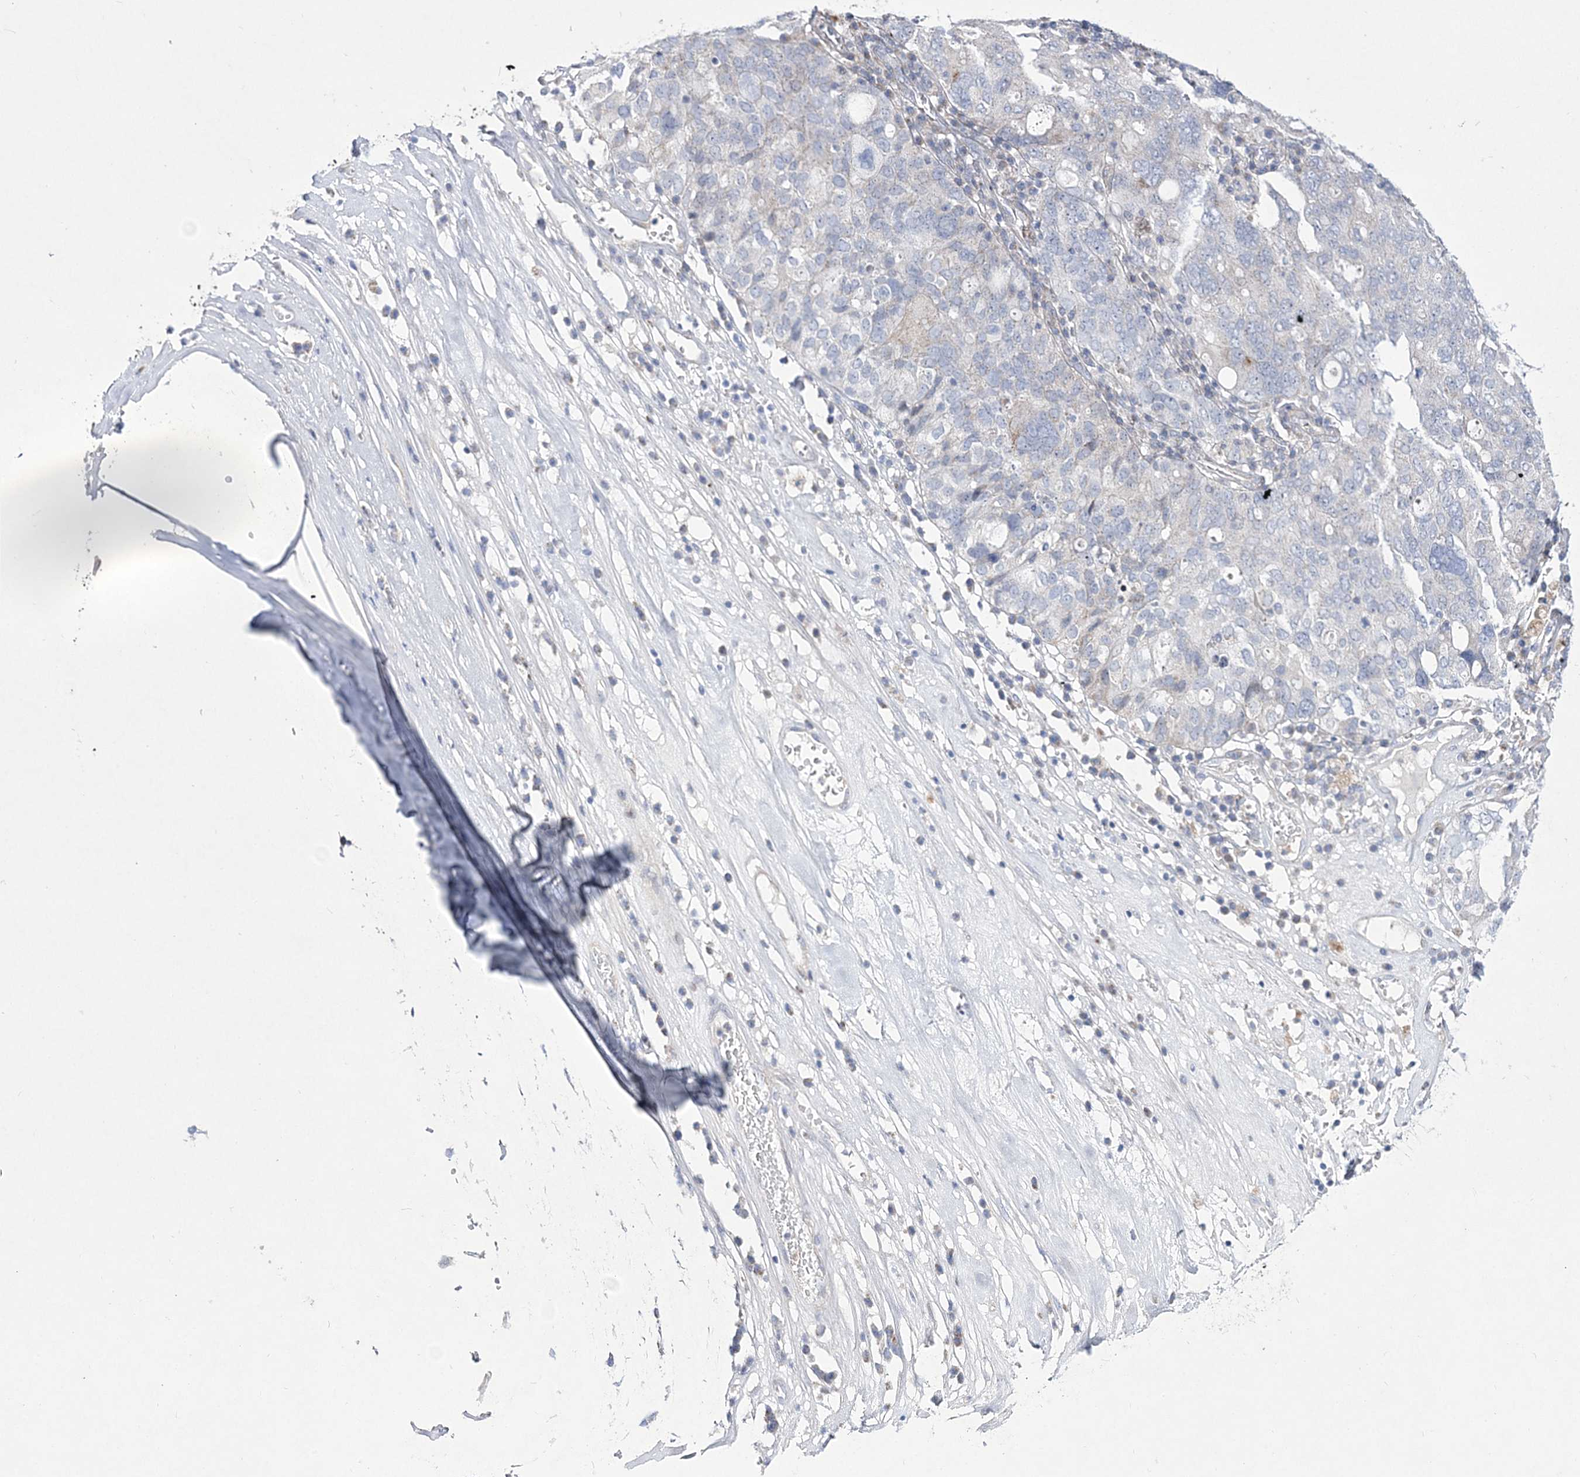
{"staining": {"intensity": "negative", "quantity": "none", "location": "none"}, "tissue": "ovarian cancer", "cell_type": "Tumor cells", "image_type": "cancer", "snomed": [{"axis": "morphology", "description": "Carcinoma, endometroid"}, {"axis": "topography", "description": "Ovary"}], "caption": "Immunohistochemistry image of neoplastic tissue: ovarian endometroid carcinoma stained with DAB demonstrates no significant protein staining in tumor cells.", "gene": "ANO1", "patient": {"sex": "female", "age": 62}}